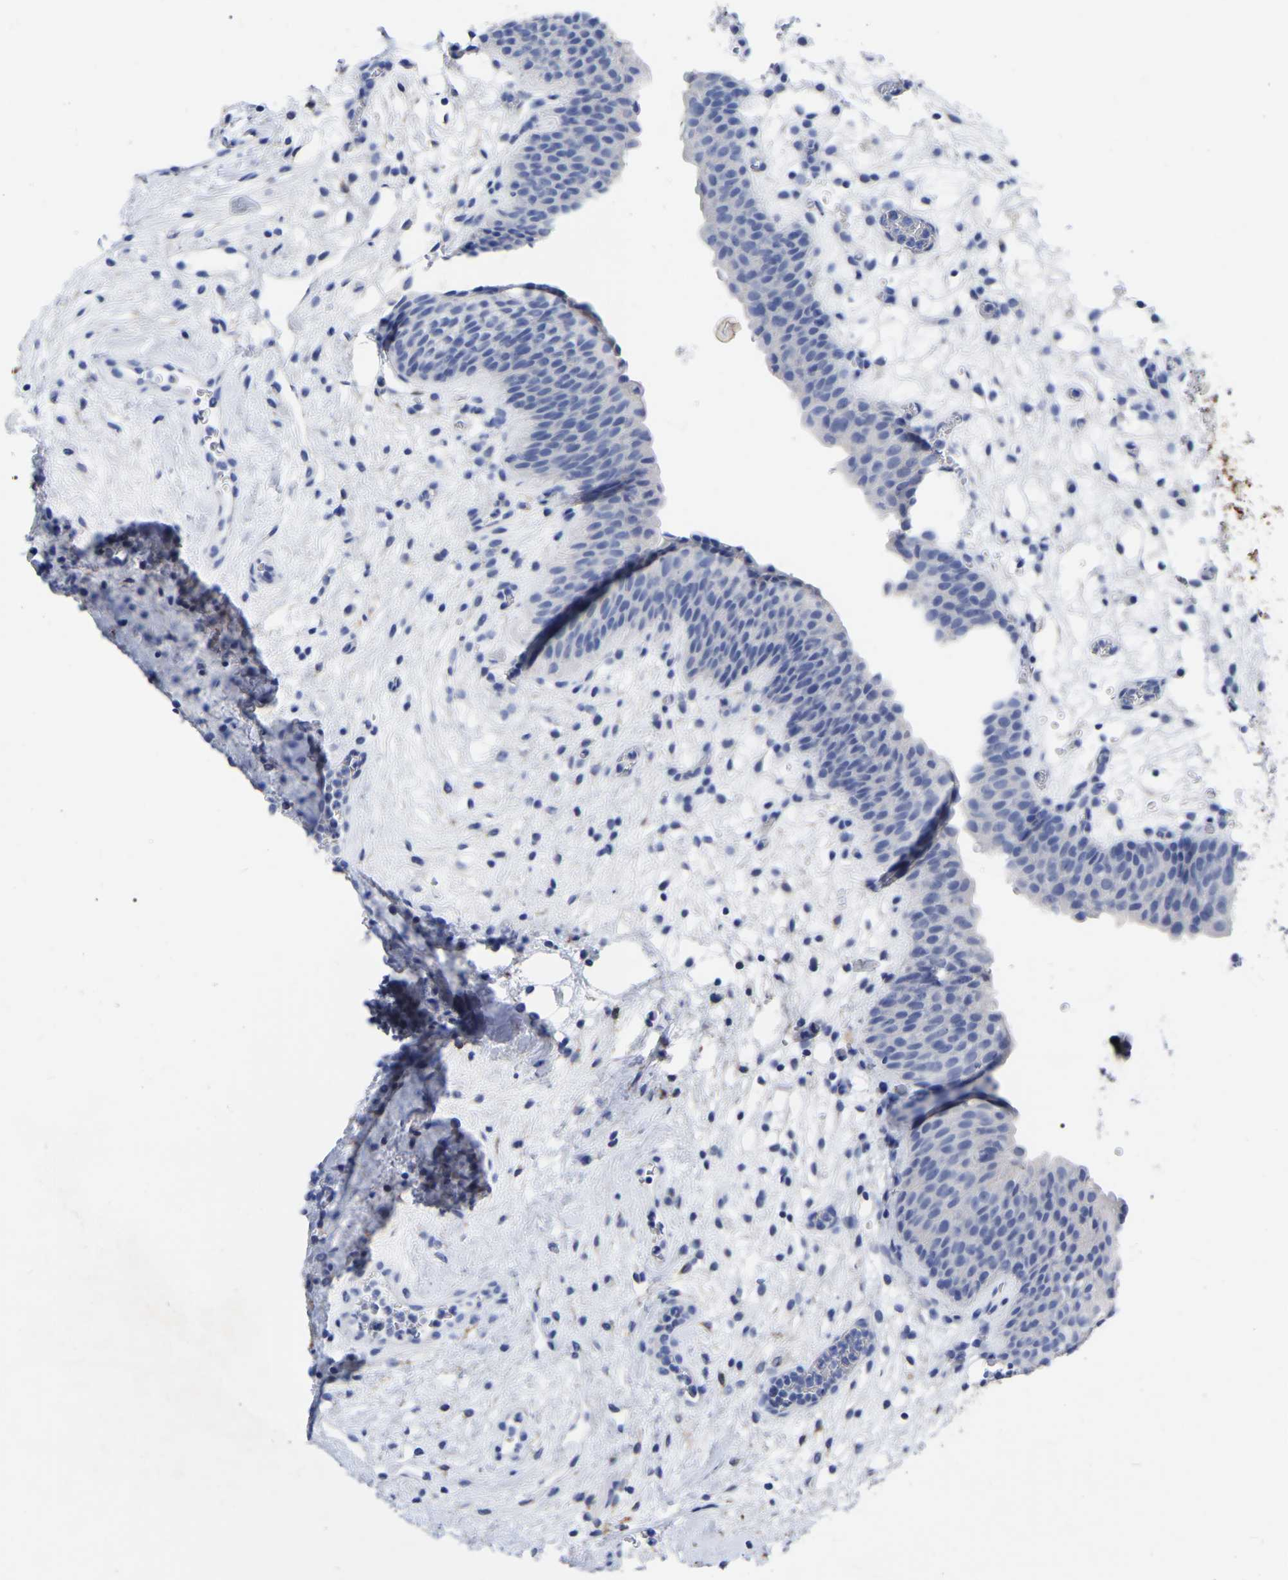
{"staining": {"intensity": "negative", "quantity": "none", "location": "none"}, "tissue": "urinary bladder", "cell_type": "Urothelial cells", "image_type": "normal", "snomed": [{"axis": "morphology", "description": "Normal tissue, NOS"}, {"axis": "topography", "description": "Urinary bladder"}], "caption": "DAB (3,3'-diaminobenzidine) immunohistochemical staining of unremarkable urinary bladder exhibits no significant expression in urothelial cells.", "gene": "ANXA13", "patient": {"sex": "male", "age": 37}}